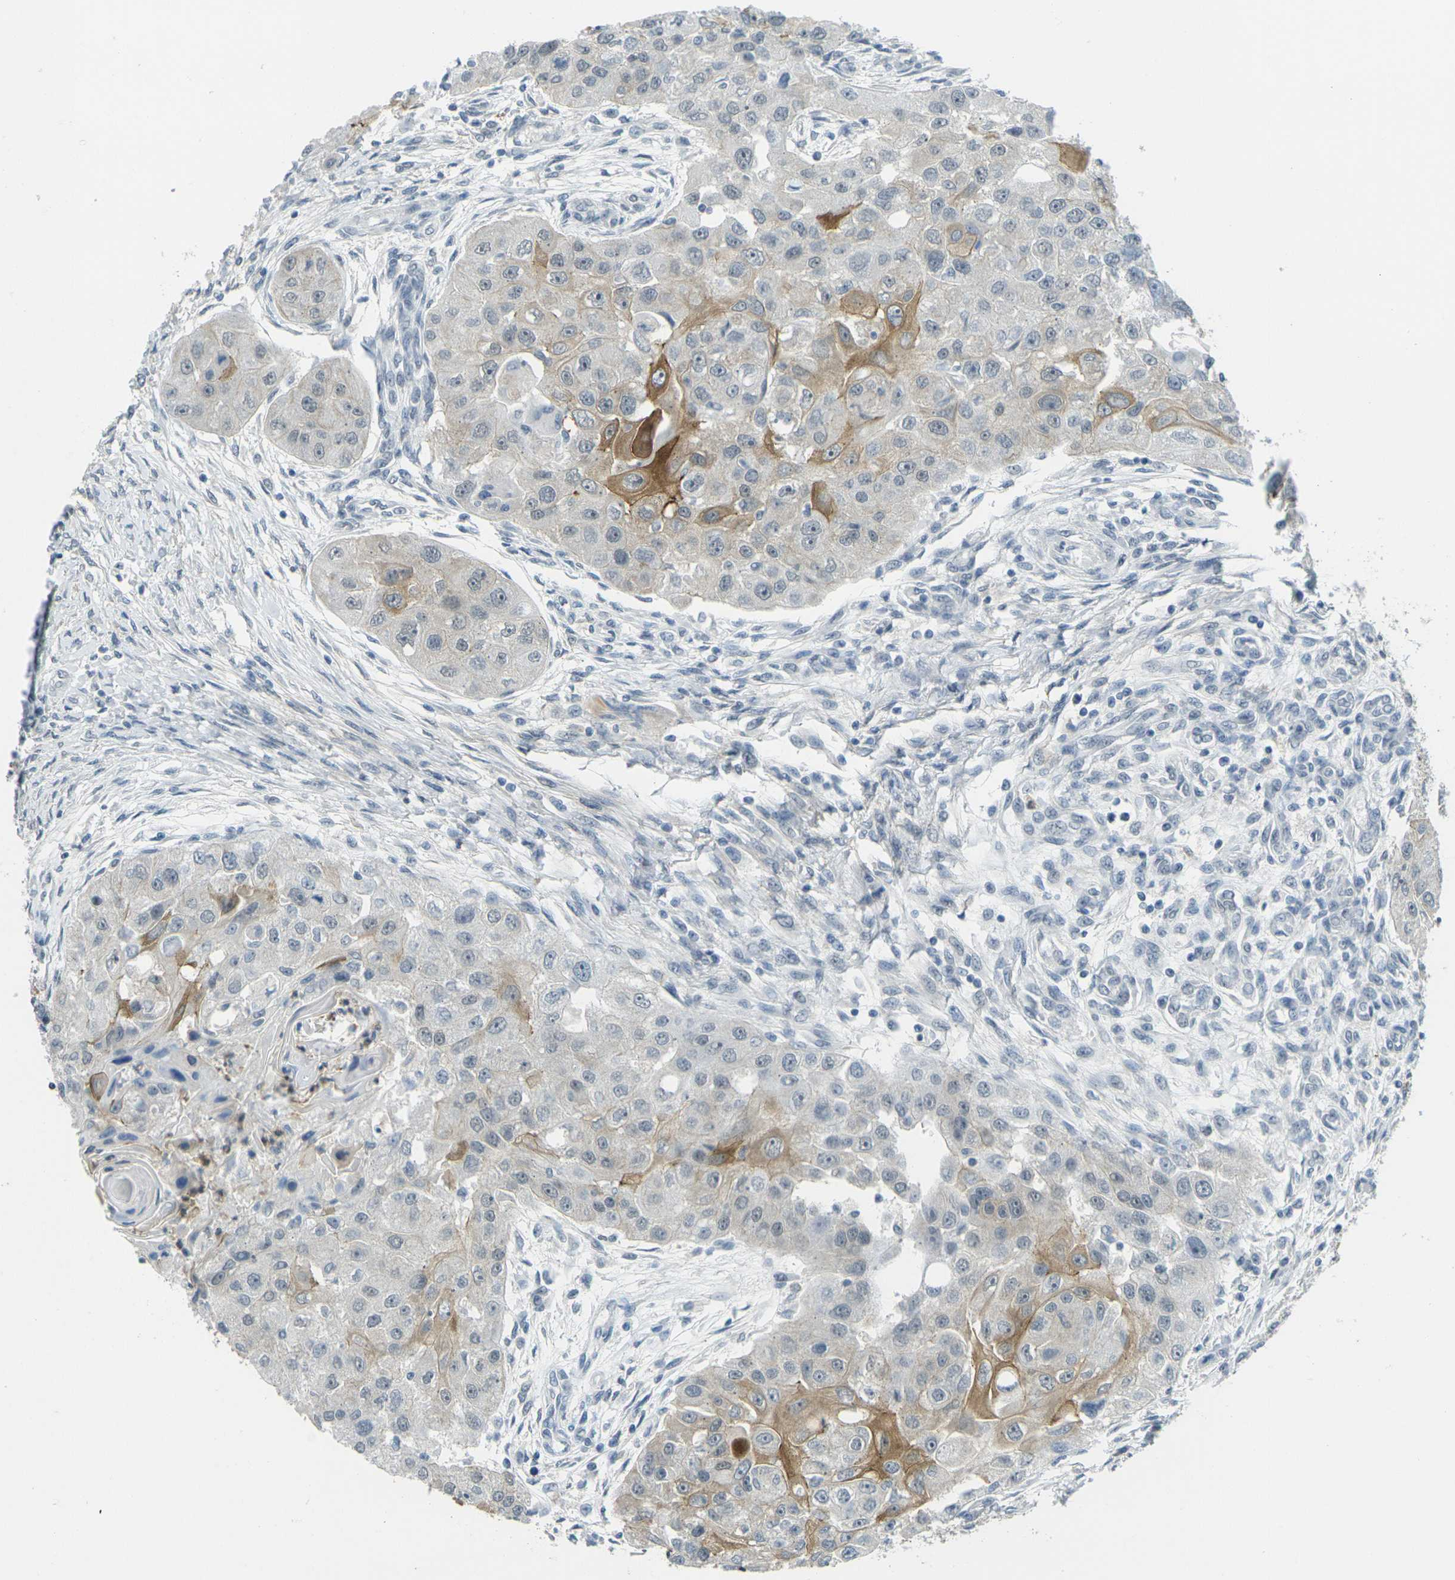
{"staining": {"intensity": "moderate", "quantity": "<25%", "location": "cytoplasmic/membranous"}, "tissue": "head and neck cancer", "cell_type": "Tumor cells", "image_type": "cancer", "snomed": [{"axis": "morphology", "description": "Normal tissue, NOS"}, {"axis": "morphology", "description": "Squamous cell carcinoma, NOS"}, {"axis": "topography", "description": "Skeletal muscle"}, {"axis": "topography", "description": "Head-Neck"}], "caption": "Immunohistochemistry (IHC) of human head and neck cancer reveals low levels of moderate cytoplasmic/membranous expression in approximately <25% of tumor cells. (DAB IHC with brightfield microscopy, high magnification).", "gene": "SPTBN2", "patient": {"sex": "male", "age": 51}}